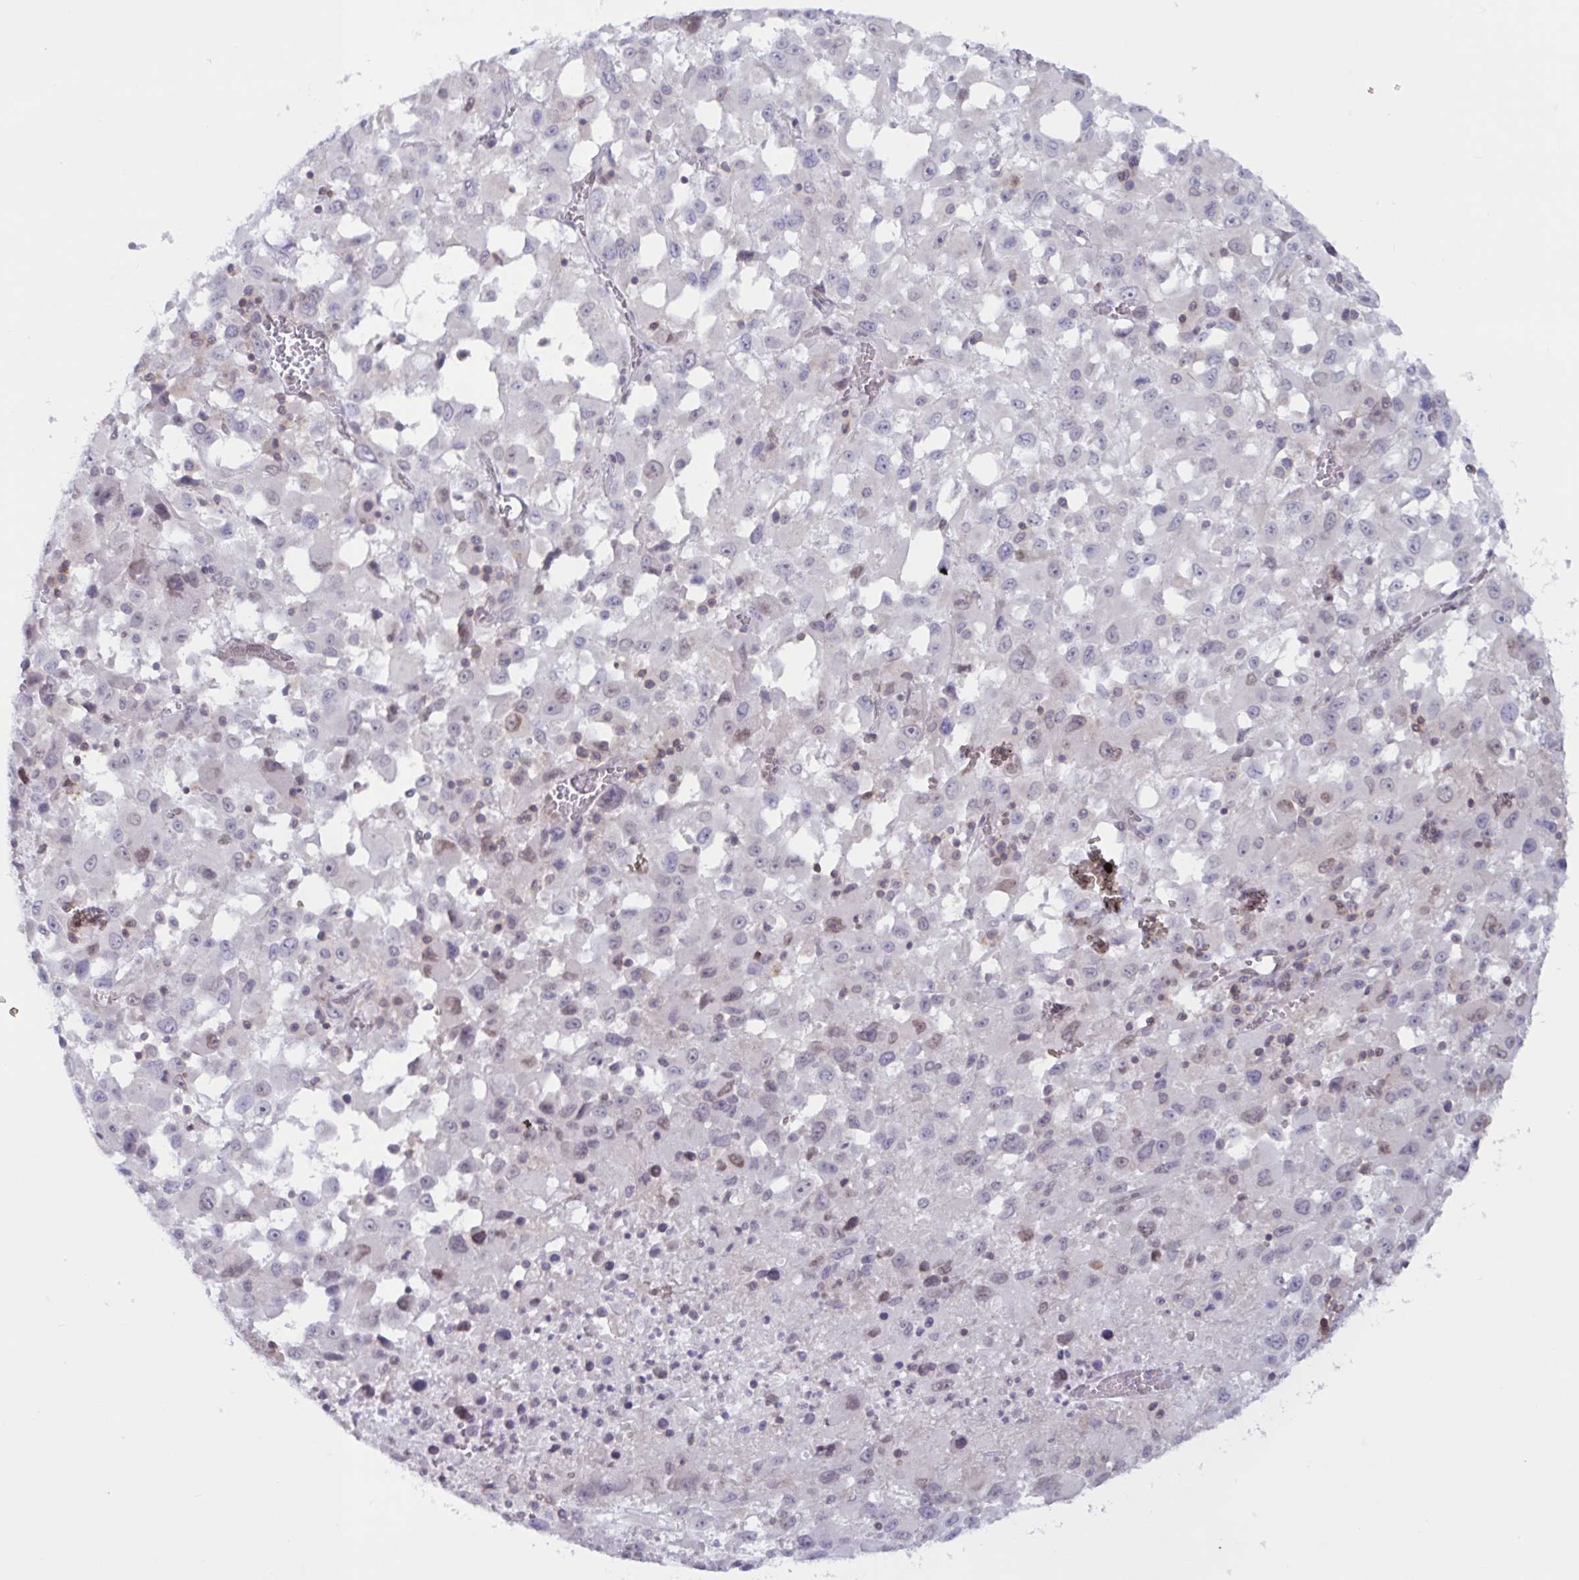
{"staining": {"intensity": "weak", "quantity": "<25%", "location": "nuclear"}, "tissue": "melanoma", "cell_type": "Tumor cells", "image_type": "cancer", "snomed": [{"axis": "morphology", "description": "Malignant melanoma, Metastatic site"}, {"axis": "topography", "description": "Soft tissue"}], "caption": "Immunohistochemical staining of malignant melanoma (metastatic site) reveals no significant expression in tumor cells.", "gene": "TANK", "patient": {"sex": "male", "age": 50}}